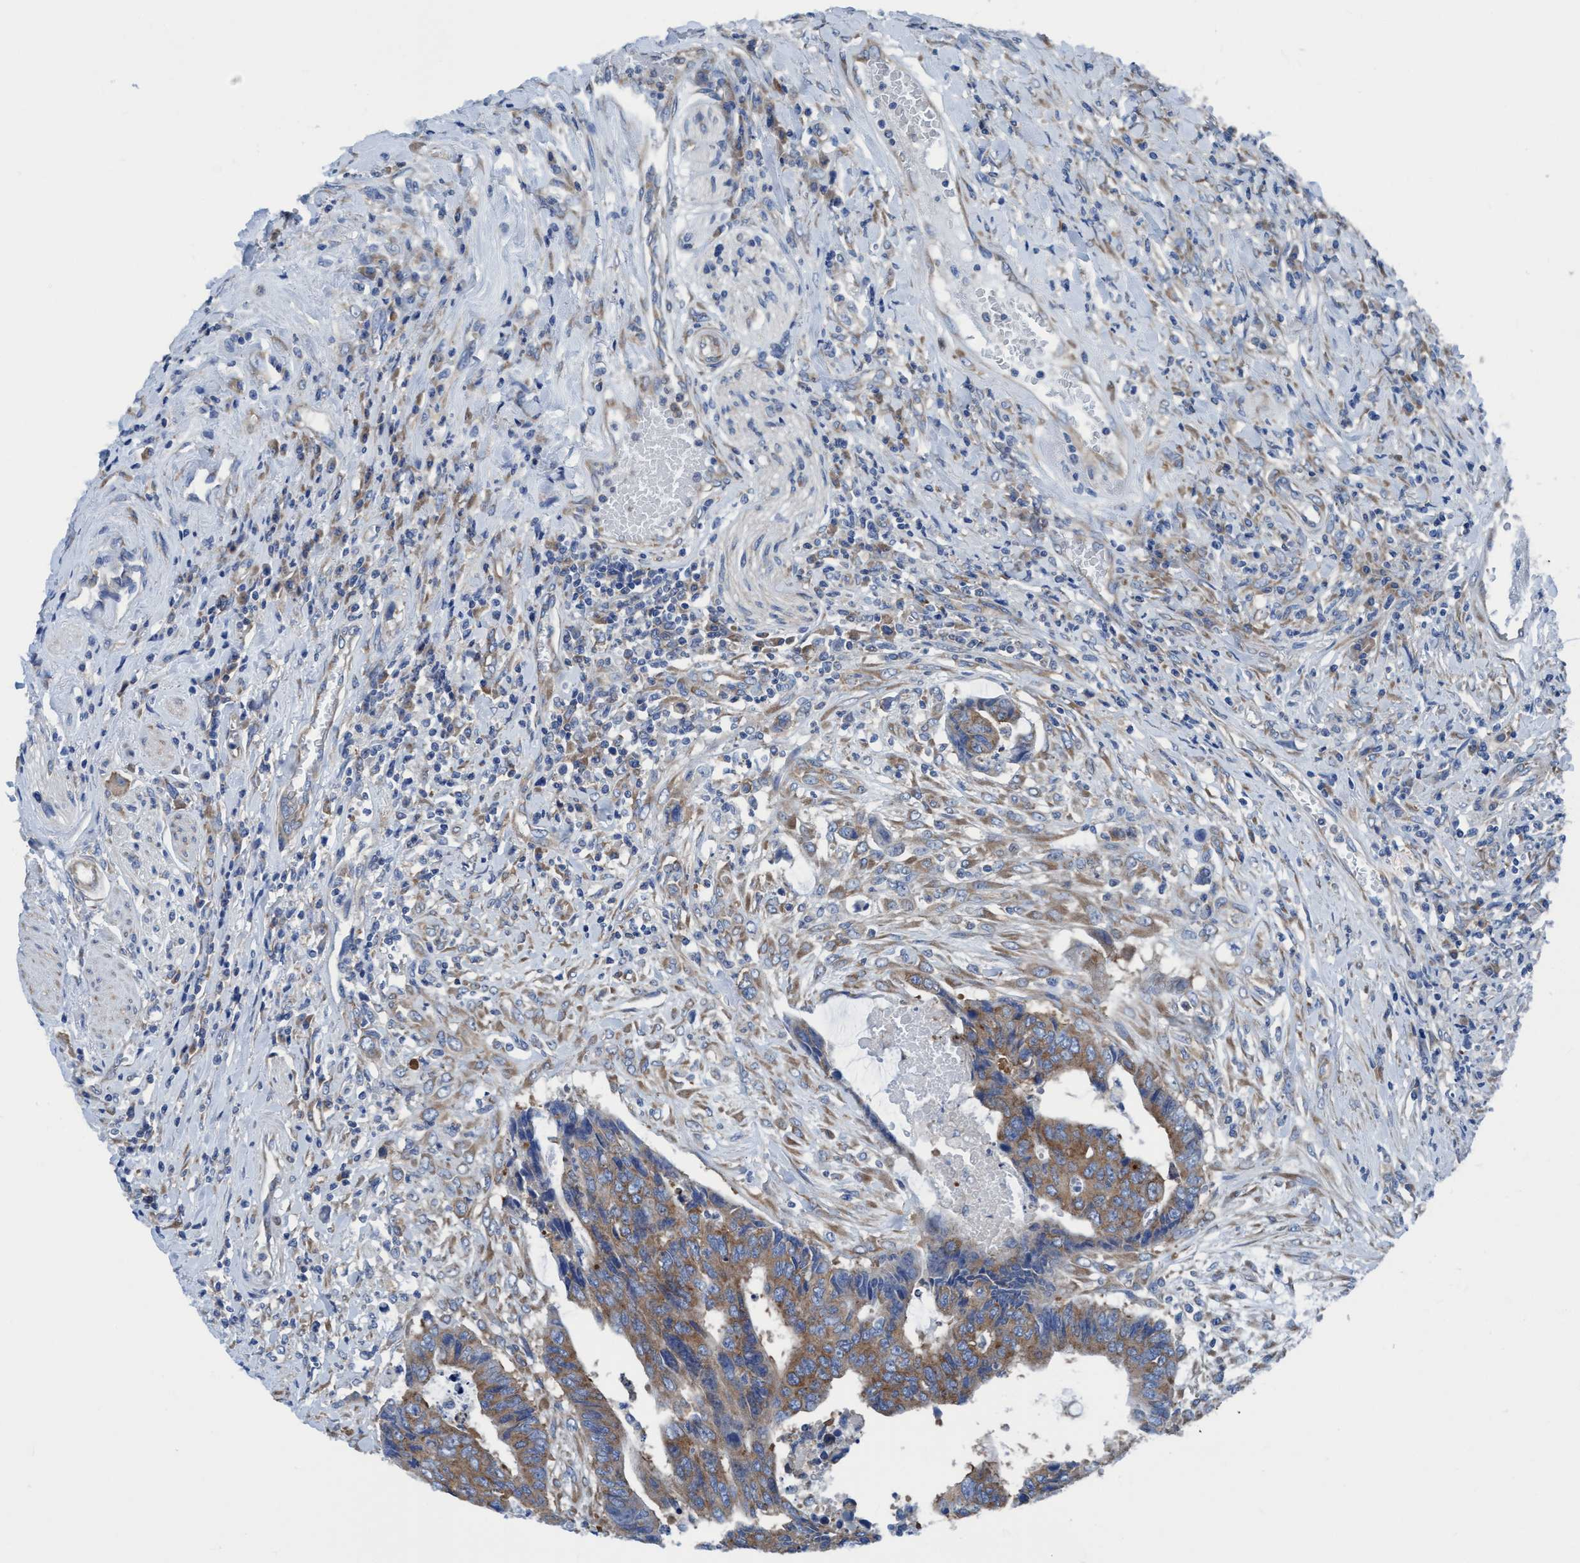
{"staining": {"intensity": "moderate", "quantity": ">75%", "location": "cytoplasmic/membranous"}, "tissue": "colorectal cancer", "cell_type": "Tumor cells", "image_type": "cancer", "snomed": [{"axis": "morphology", "description": "Adenocarcinoma, NOS"}, {"axis": "topography", "description": "Rectum"}], "caption": "Immunohistochemical staining of colorectal cancer (adenocarcinoma) exhibits medium levels of moderate cytoplasmic/membranous protein positivity in approximately >75% of tumor cells.", "gene": "NMT1", "patient": {"sex": "male", "age": 84}}